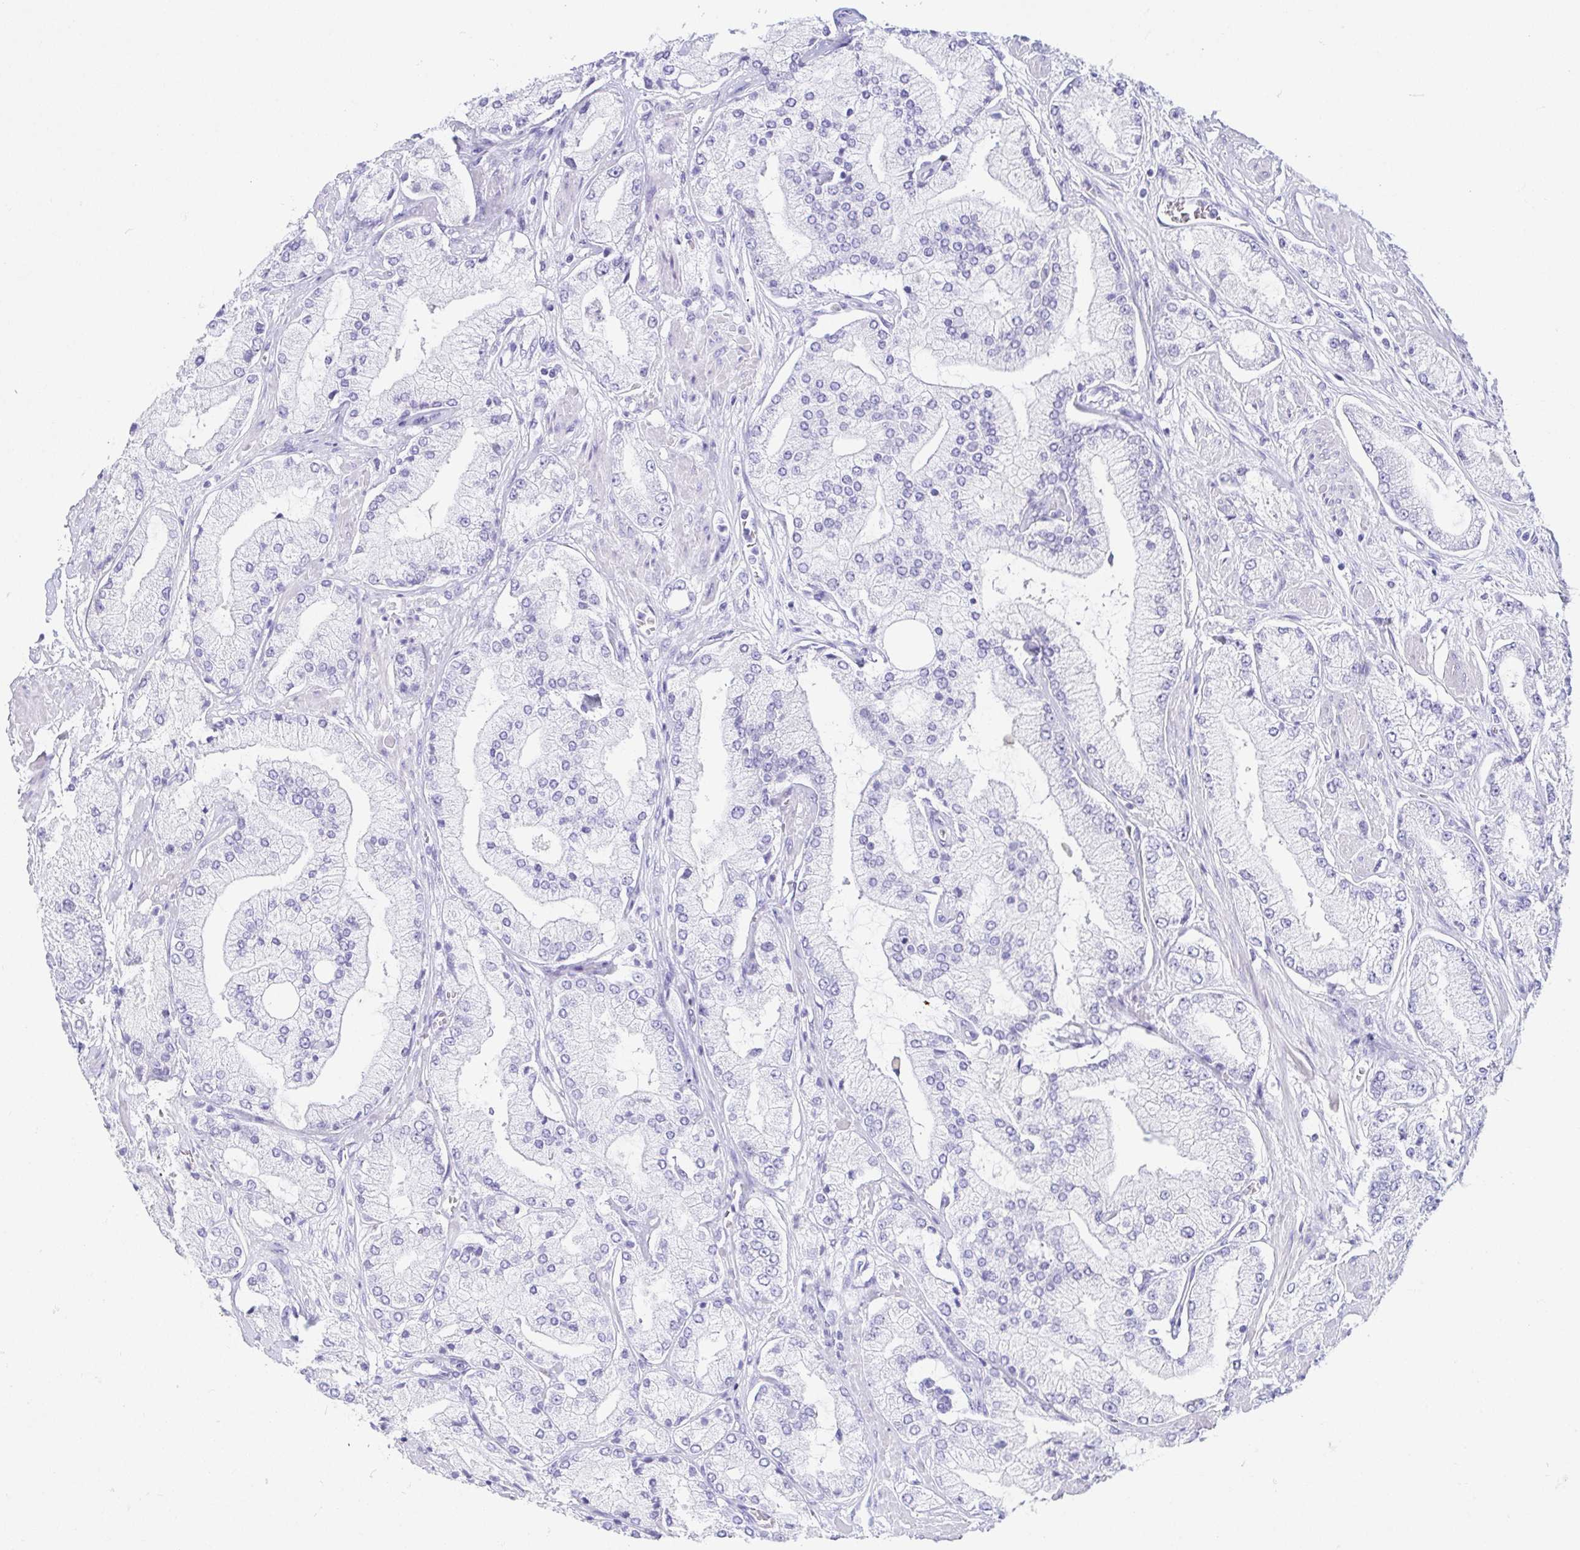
{"staining": {"intensity": "negative", "quantity": "none", "location": "none"}, "tissue": "prostate cancer", "cell_type": "Tumor cells", "image_type": "cancer", "snomed": [{"axis": "morphology", "description": "Adenocarcinoma, High grade"}, {"axis": "topography", "description": "Prostate"}], "caption": "DAB (3,3'-diaminobenzidine) immunohistochemical staining of human prostate cancer displays no significant expression in tumor cells.", "gene": "GKN1", "patient": {"sex": "male", "age": 68}}